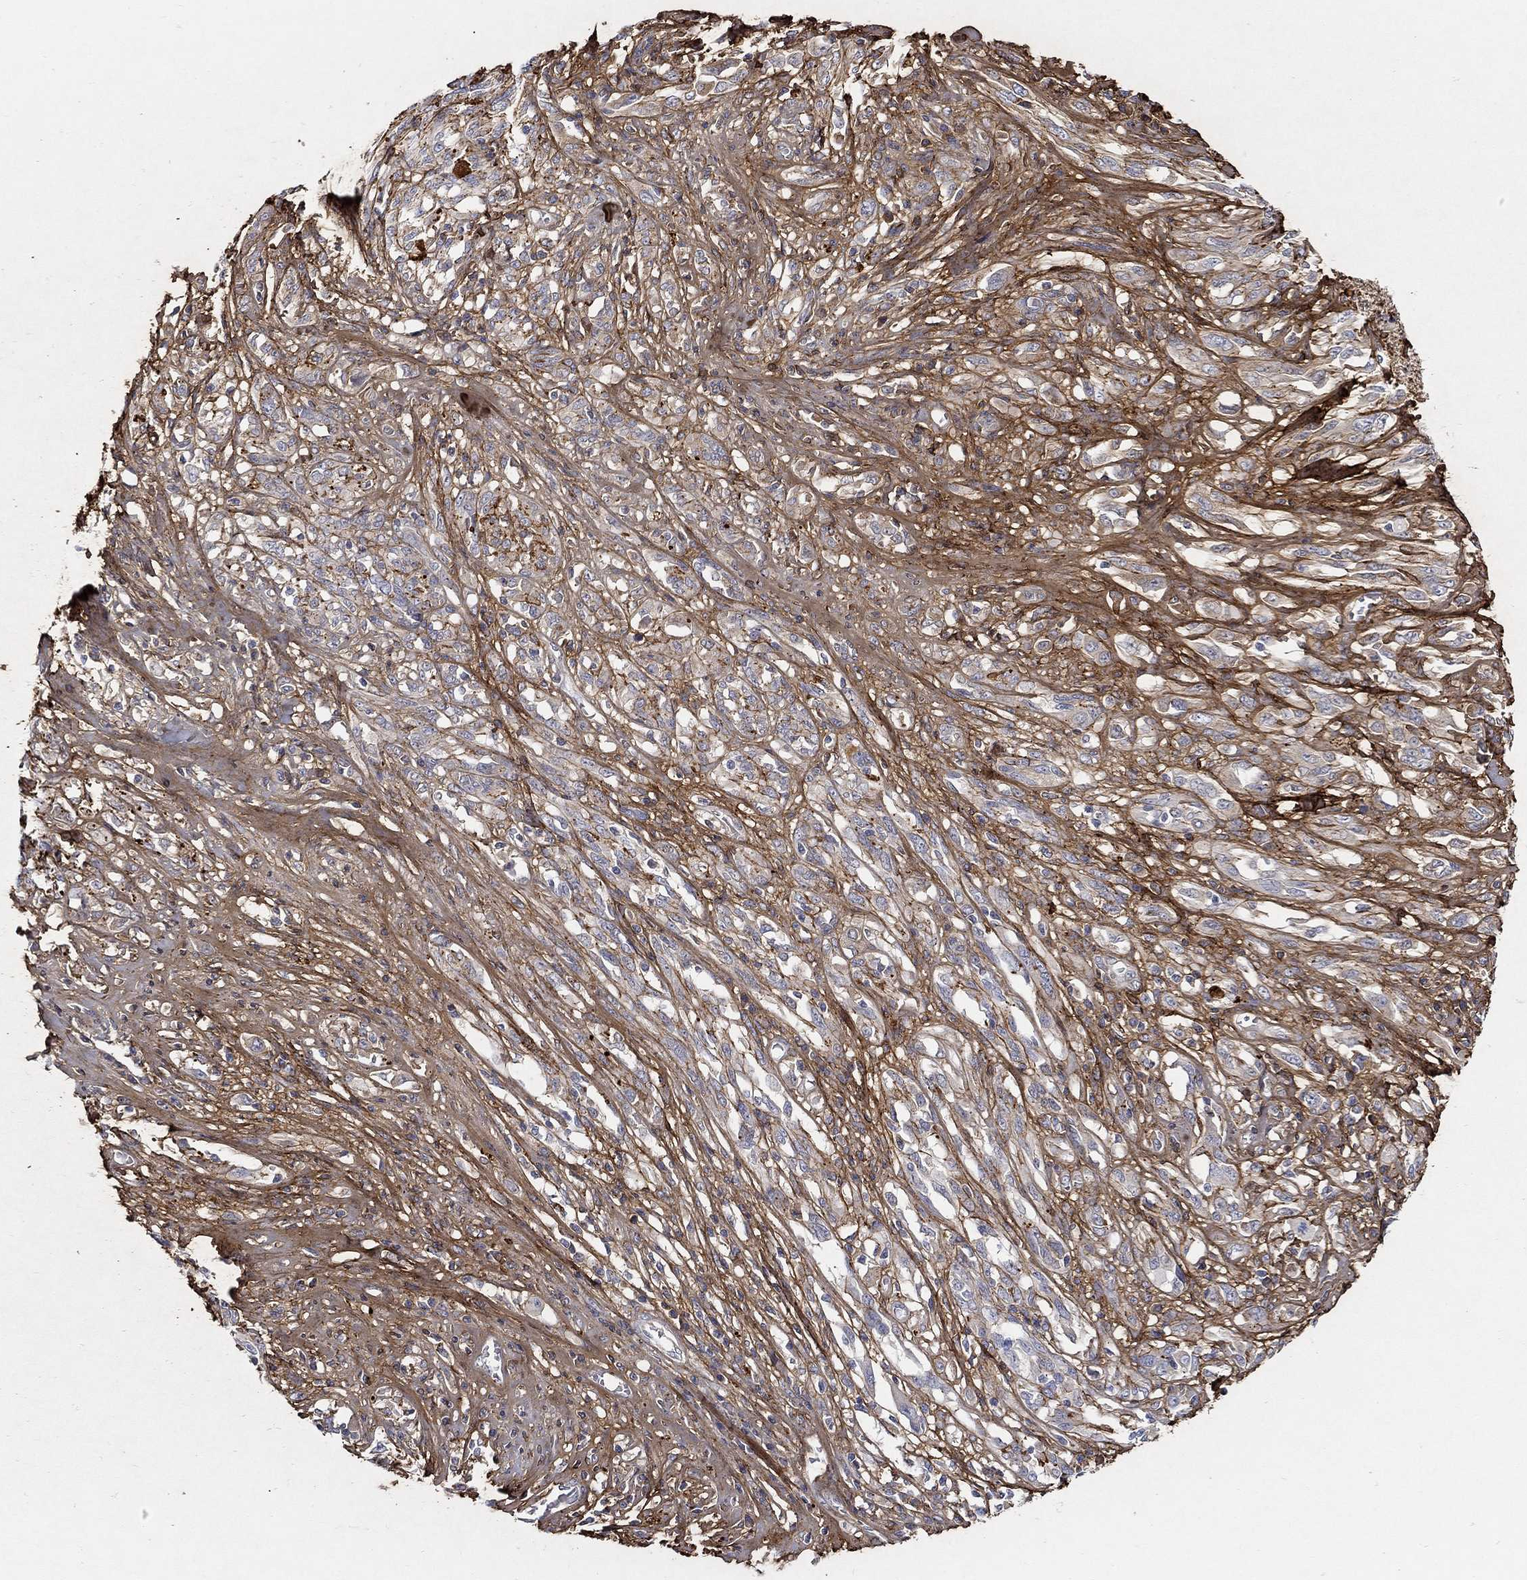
{"staining": {"intensity": "weak", "quantity": "<25%", "location": "cytoplasmic/membranous"}, "tissue": "melanoma", "cell_type": "Tumor cells", "image_type": "cancer", "snomed": [{"axis": "morphology", "description": "Malignant melanoma, NOS"}, {"axis": "topography", "description": "Skin"}], "caption": "Tumor cells show no significant protein positivity in malignant melanoma.", "gene": "TGFBI", "patient": {"sex": "female", "age": 91}}